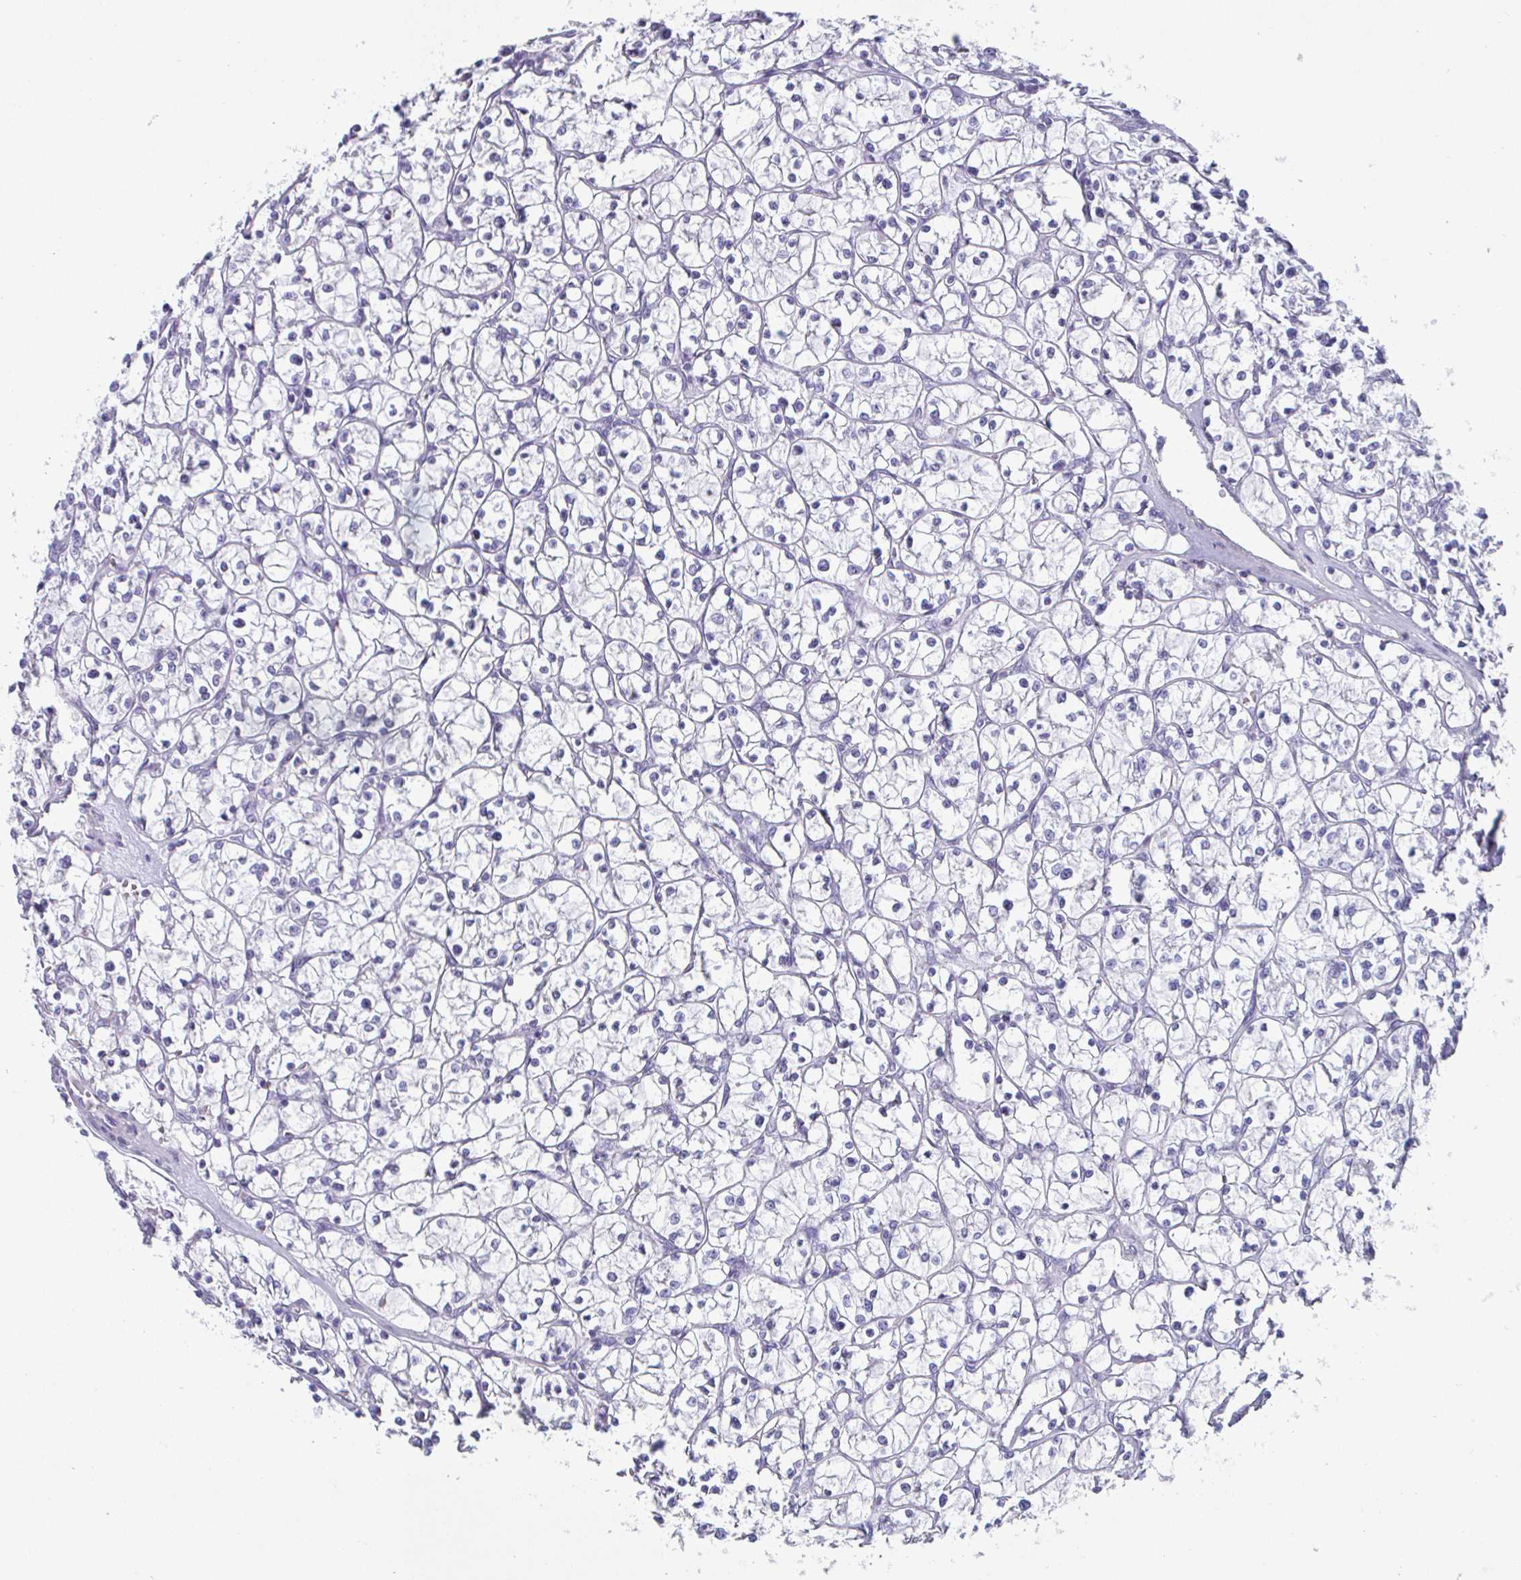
{"staining": {"intensity": "negative", "quantity": "none", "location": "none"}, "tissue": "renal cancer", "cell_type": "Tumor cells", "image_type": "cancer", "snomed": [{"axis": "morphology", "description": "Adenocarcinoma, NOS"}, {"axis": "topography", "description": "Kidney"}], "caption": "Tumor cells show no significant protein staining in renal adenocarcinoma. Brightfield microscopy of immunohistochemistry stained with DAB (3,3'-diaminobenzidine) (brown) and hematoxylin (blue), captured at high magnification.", "gene": "CREG2", "patient": {"sex": "female", "age": 64}}